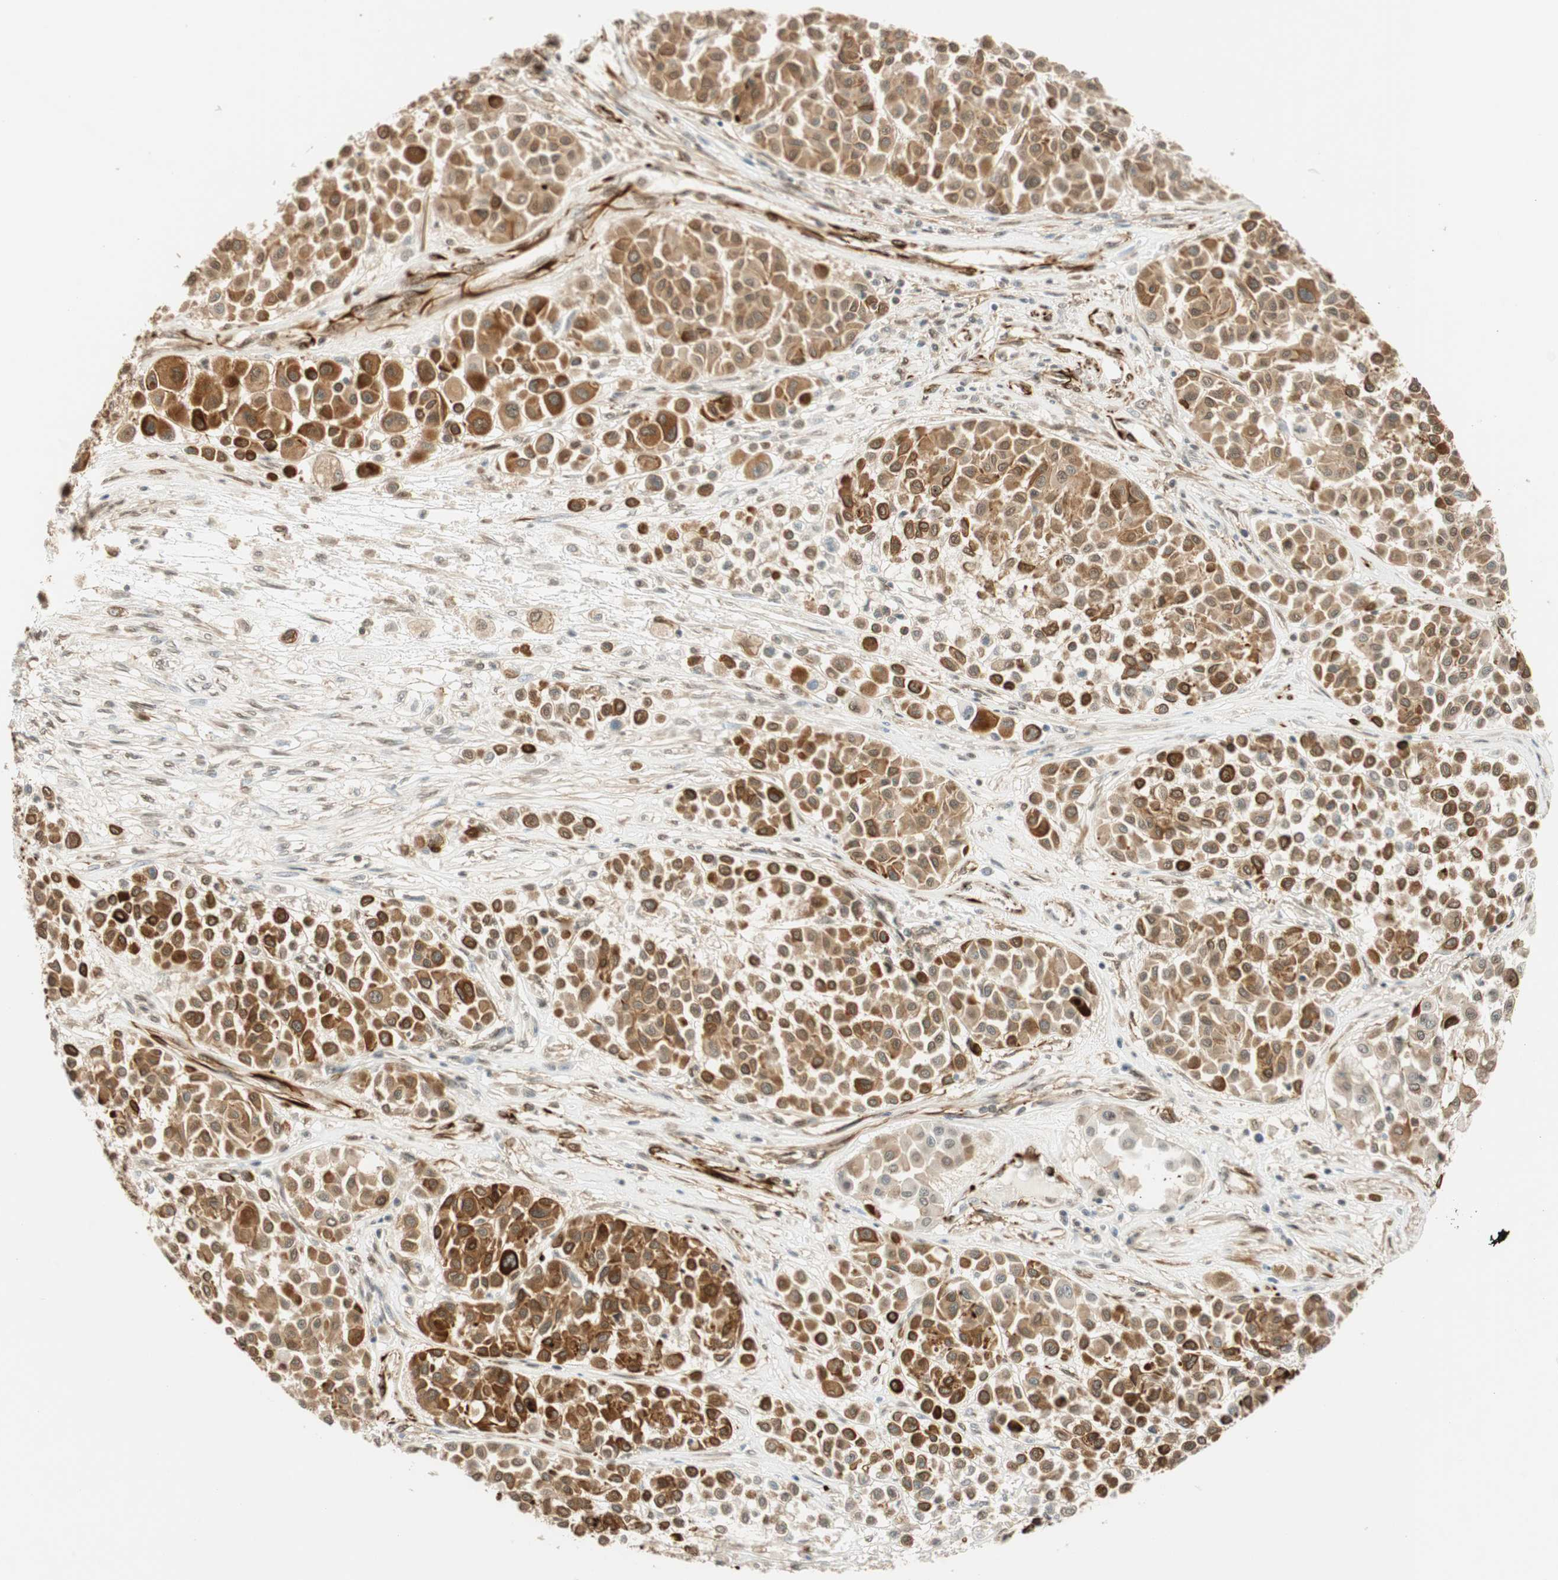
{"staining": {"intensity": "moderate", "quantity": ">75%", "location": "cytoplasmic/membranous,nuclear"}, "tissue": "melanoma", "cell_type": "Tumor cells", "image_type": "cancer", "snomed": [{"axis": "morphology", "description": "Malignant melanoma, Metastatic site"}, {"axis": "topography", "description": "Soft tissue"}], "caption": "Melanoma stained with a protein marker reveals moderate staining in tumor cells.", "gene": "NES", "patient": {"sex": "male", "age": 41}}